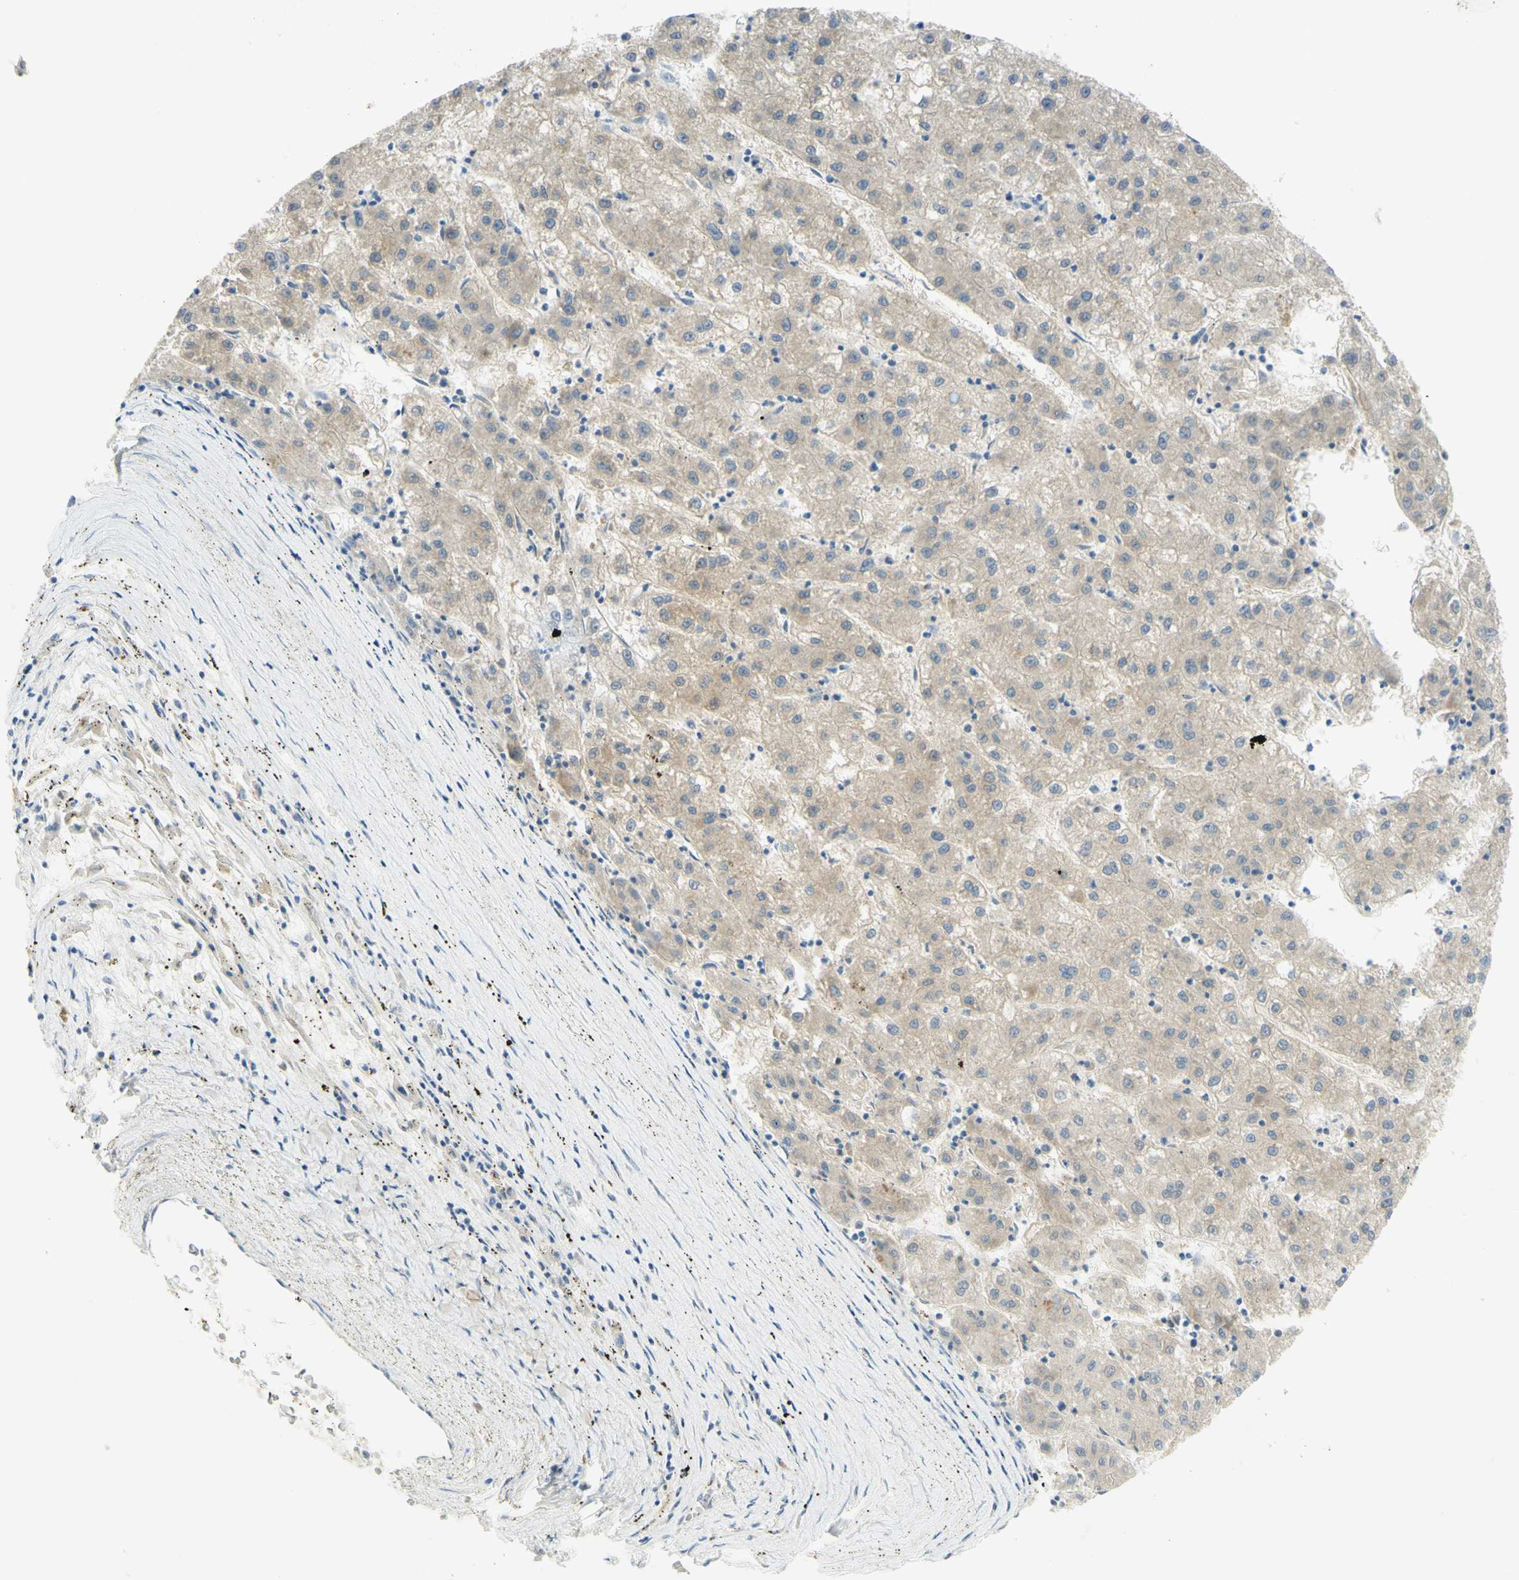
{"staining": {"intensity": "weak", "quantity": ">75%", "location": "cytoplasmic/membranous"}, "tissue": "liver cancer", "cell_type": "Tumor cells", "image_type": "cancer", "snomed": [{"axis": "morphology", "description": "Carcinoma, Hepatocellular, NOS"}, {"axis": "topography", "description": "Liver"}], "caption": "This is an image of immunohistochemistry staining of liver cancer (hepatocellular carcinoma), which shows weak staining in the cytoplasmic/membranous of tumor cells.", "gene": "GCNT3", "patient": {"sex": "male", "age": 72}}